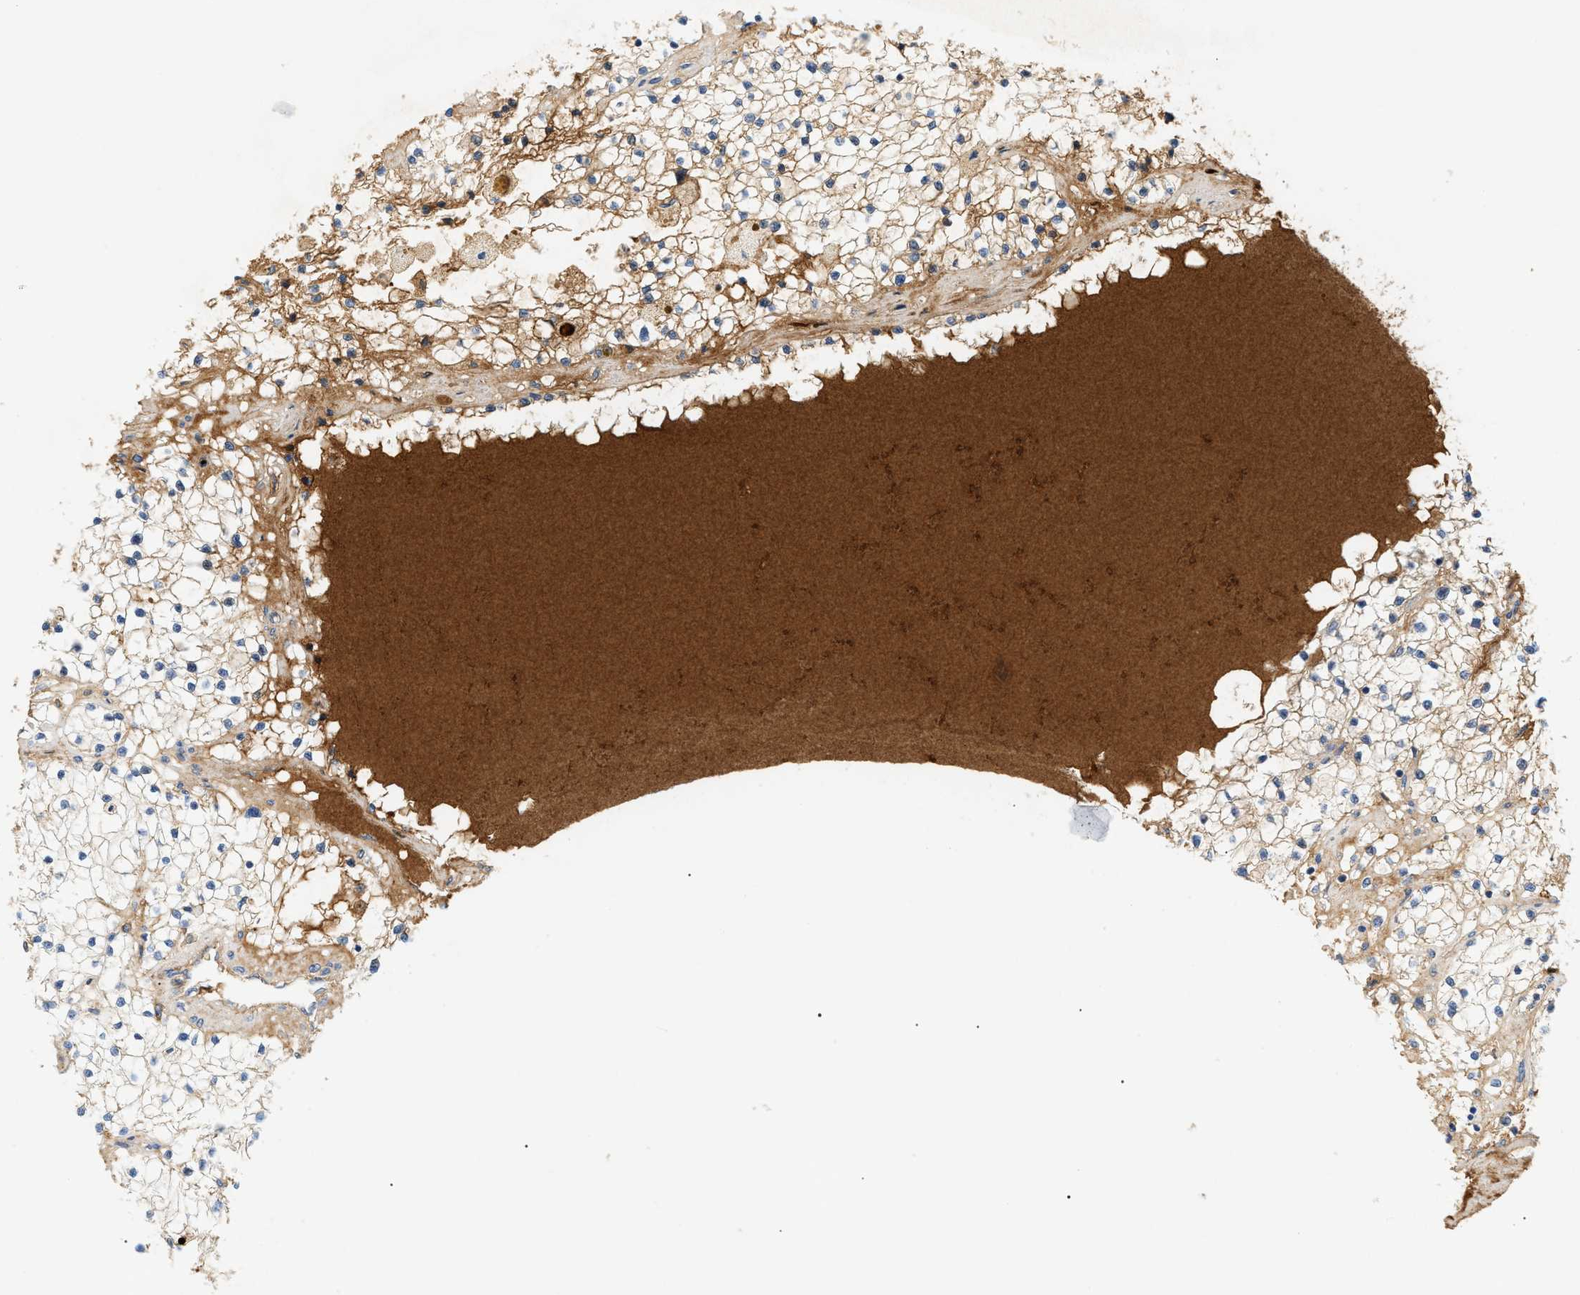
{"staining": {"intensity": "moderate", "quantity": "<25%", "location": "cytoplasmic/membranous"}, "tissue": "renal cancer", "cell_type": "Tumor cells", "image_type": "cancer", "snomed": [{"axis": "morphology", "description": "Adenocarcinoma, NOS"}, {"axis": "topography", "description": "Kidney"}], "caption": "Human renal cancer stained with a brown dye exhibits moderate cytoplasmic/membranous positive staining in about <25% of tumor cells.", "gene": "CFH", "patient": {"sex": "male", "age": 68}}